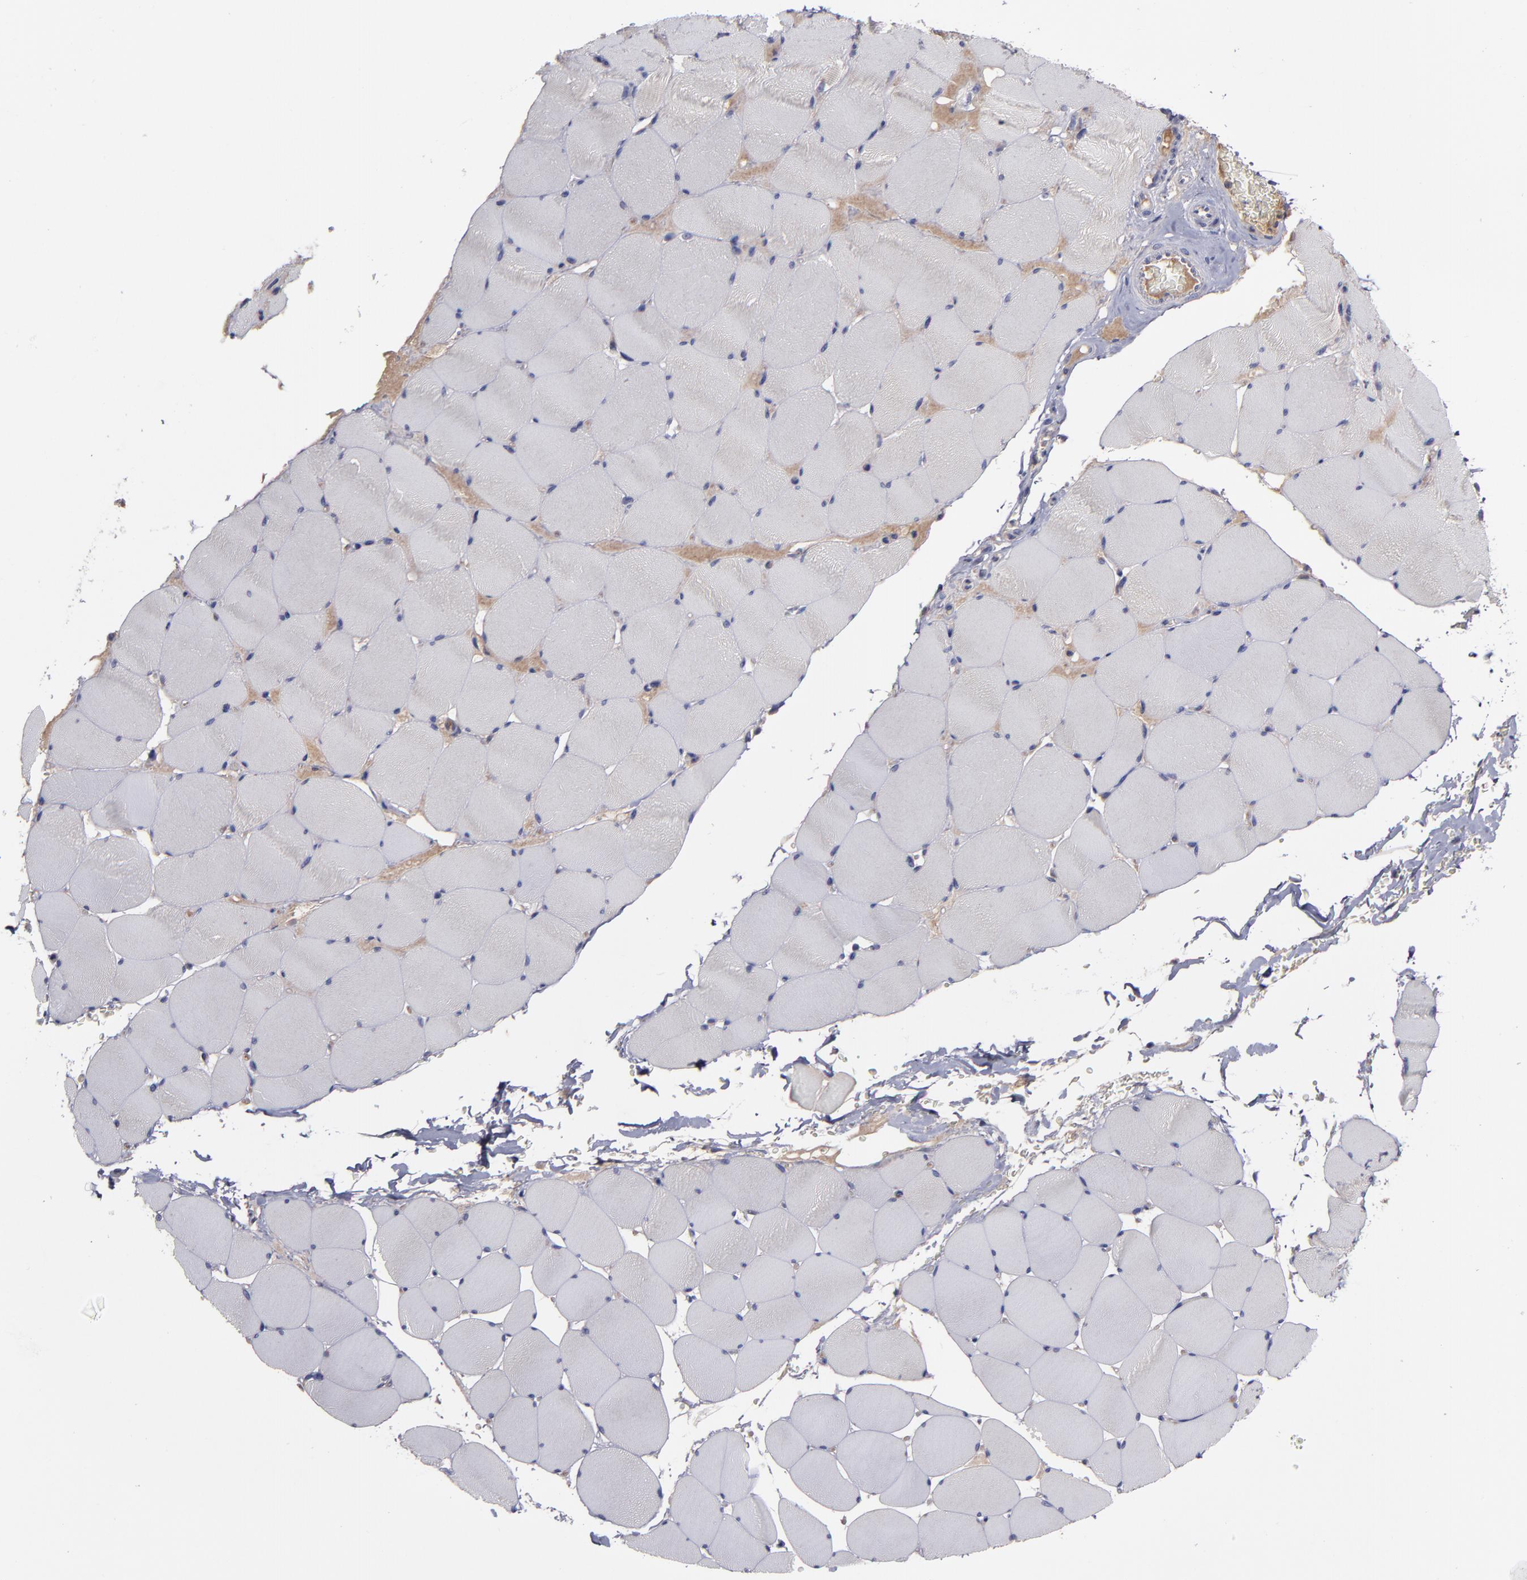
{"staining": {"intensity": "negative", "quantity": "none", "location": "none"}, "tissue": "skeletal muscle", "cell_type": "Myocytes", "image_type": "normal", "snomed": [{"axis": "morphology", "description": "Normal tissue, NOS"}, {"axis": "topography", "description": "Skeletal muscle"}], "caption": "Immunohistochemistry (IHC) image of normal skeletal muscle stained for a protein (brown), which reveals no expression in myocytes.", "gene": "MMP11", "patient": {"sex": "male", "age": 62}}